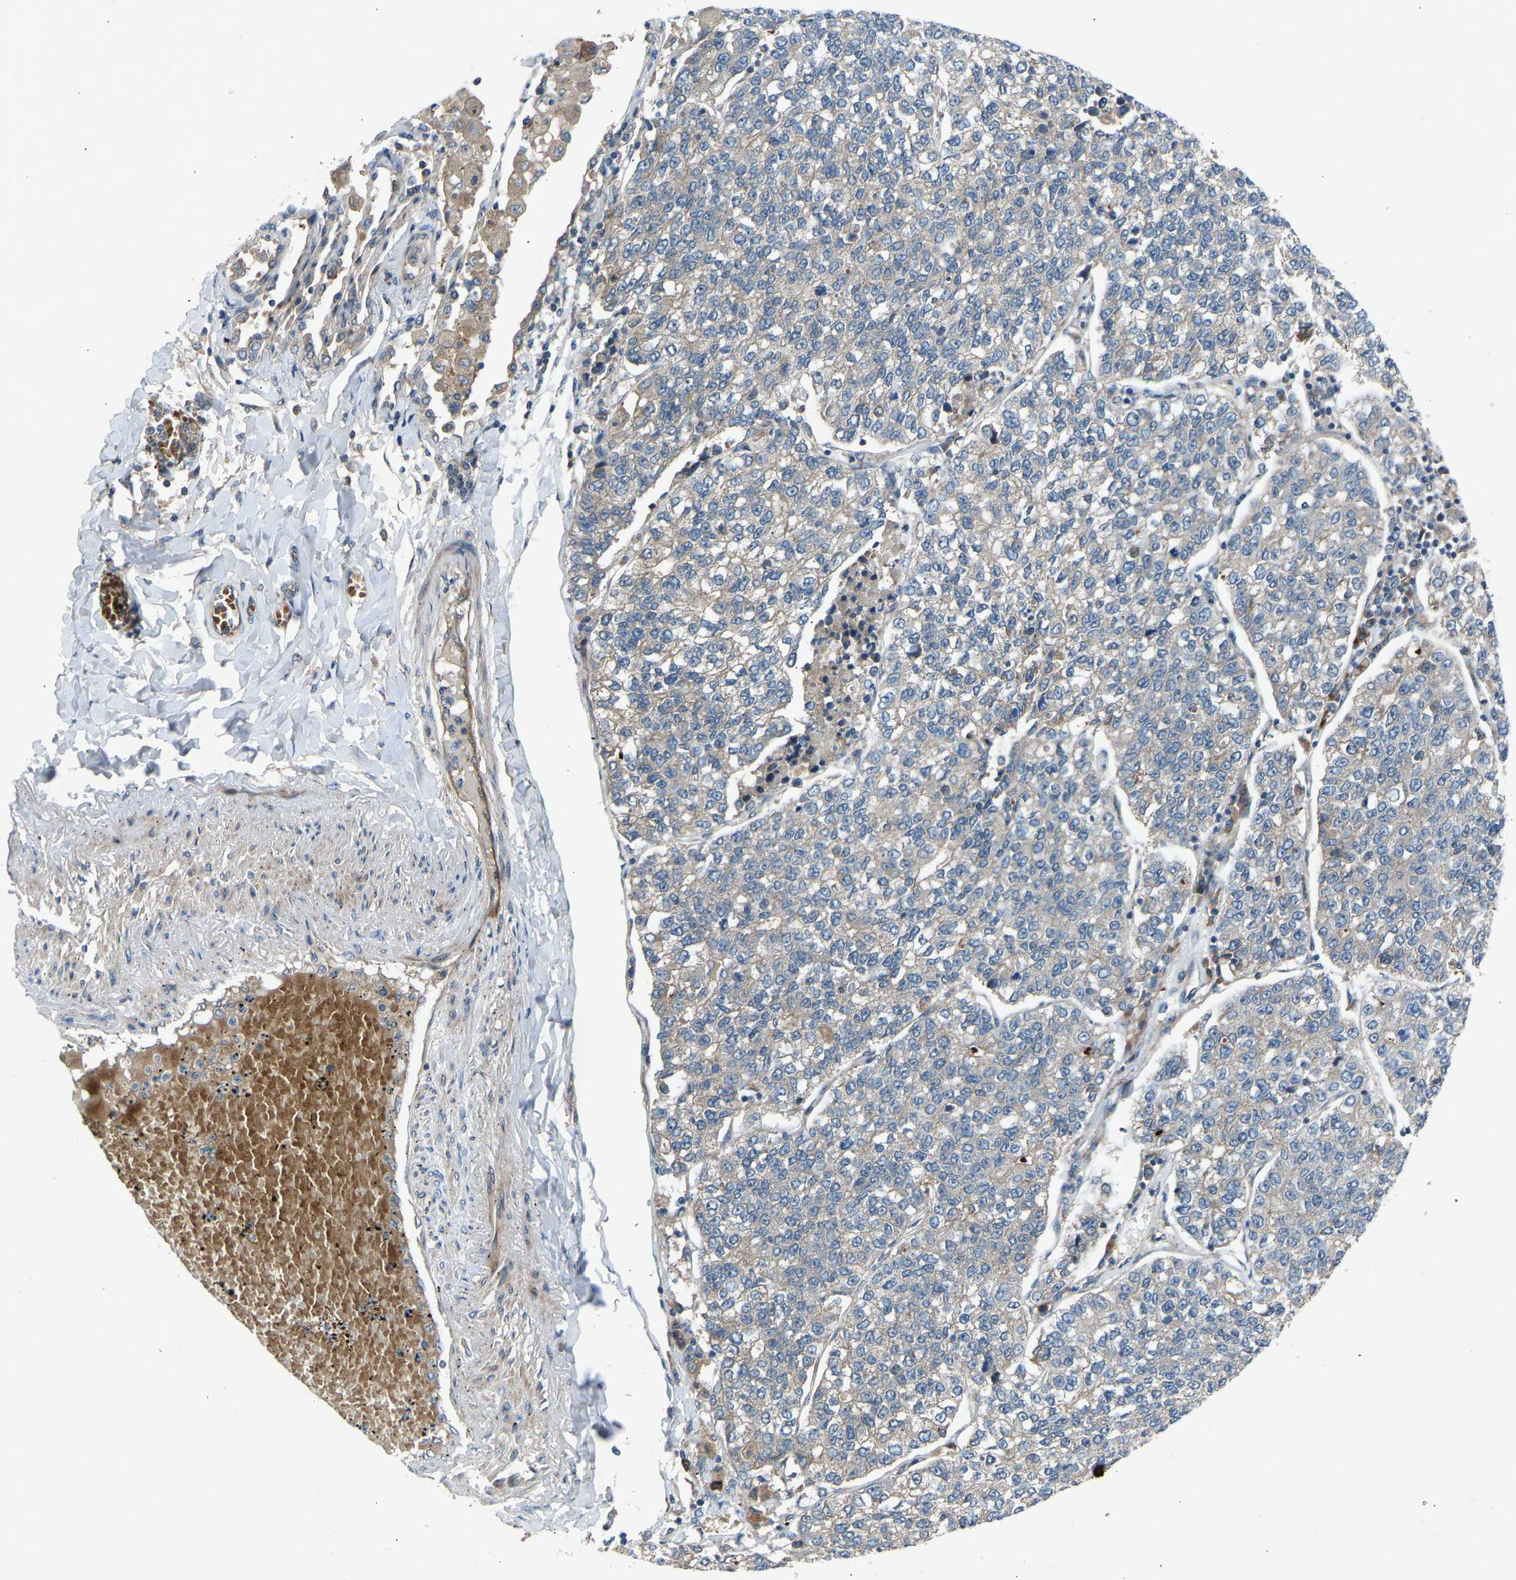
{"staining": {"intensity": "negative", "quantity": "none", "location": "none"}, "tissue": "lung cancer", "cell_type": "Tumor cells", "image_type": "cancer", "snomed": [{"axis": "morphology", "description": "Adenocarcinoma, NOS"}, {"axis": "topography", "description": "Lung"}], "caption": "Immunohistochemistry histopathology image of adenocarcinoma (lung) stained for a protein (brown), which demonstrates no positivity in tumor cells. (Stains: DAB (3,3'-diaminobenzidine) IHC with hematoxylin counter stain, Microscopy: brightfield microscopy at high magnification).", "gene": "GAS2L1", "patient": {"sex": "male", "age": 49}}